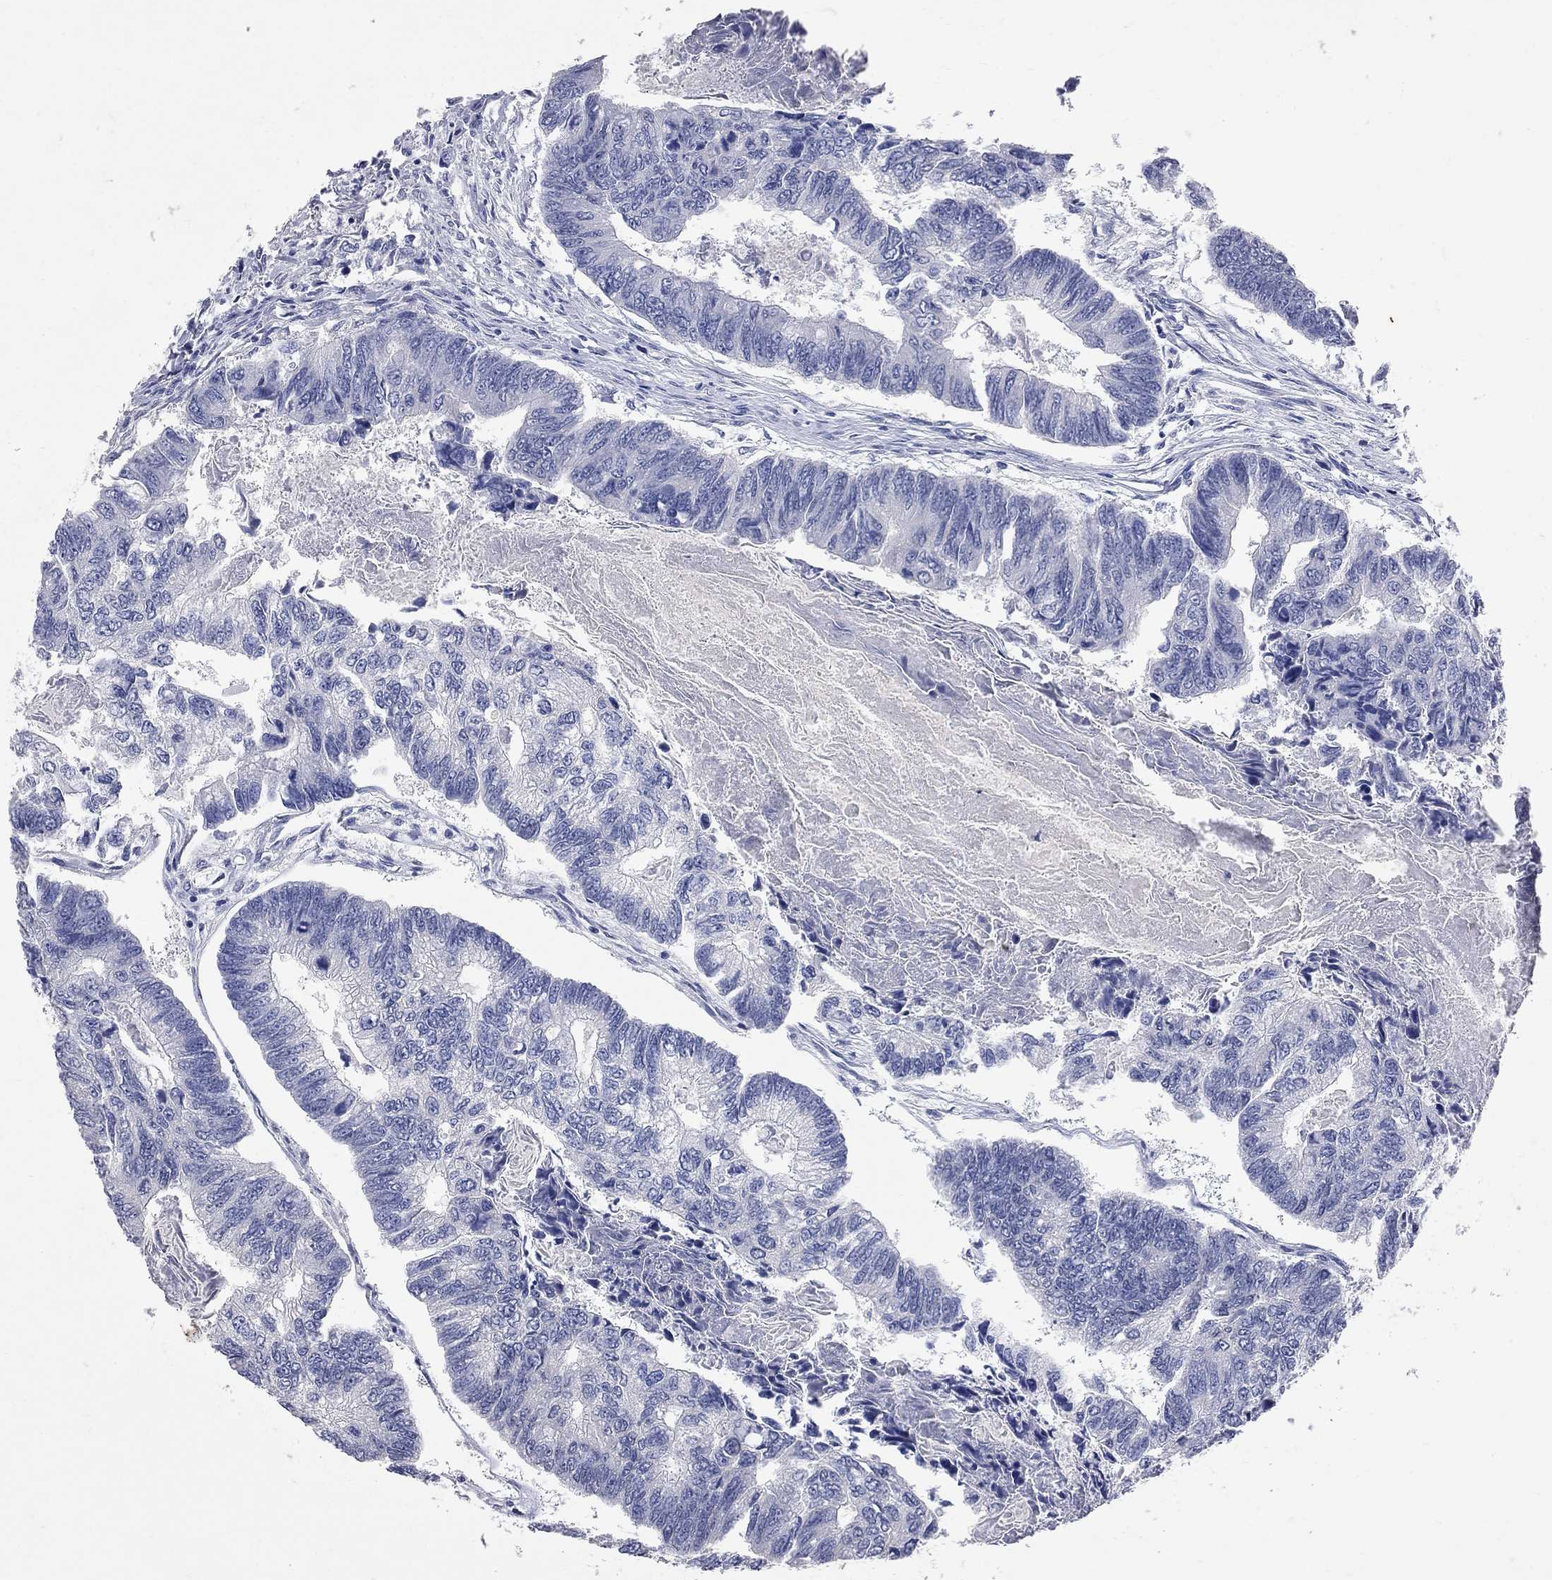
{"staining": {"intensity": "negative", "quantity": "none", "location": "none"}, "tissue": "colorectal cancer", "cell_type": "Tumor cells", "image_type": "cancer", "snomed": [{"axis": "morphology", "description": "Adenocarcinoma, NOS"}, {"axis": "topography", "description": "Colon"}], "caption": "Human colorectal adenocarcinoma stained for a protein using immunohistochemistry reveals no positivity in tumor cells.", "gene": "NOS2", "patient": {"sex": "female", "age": 65}}